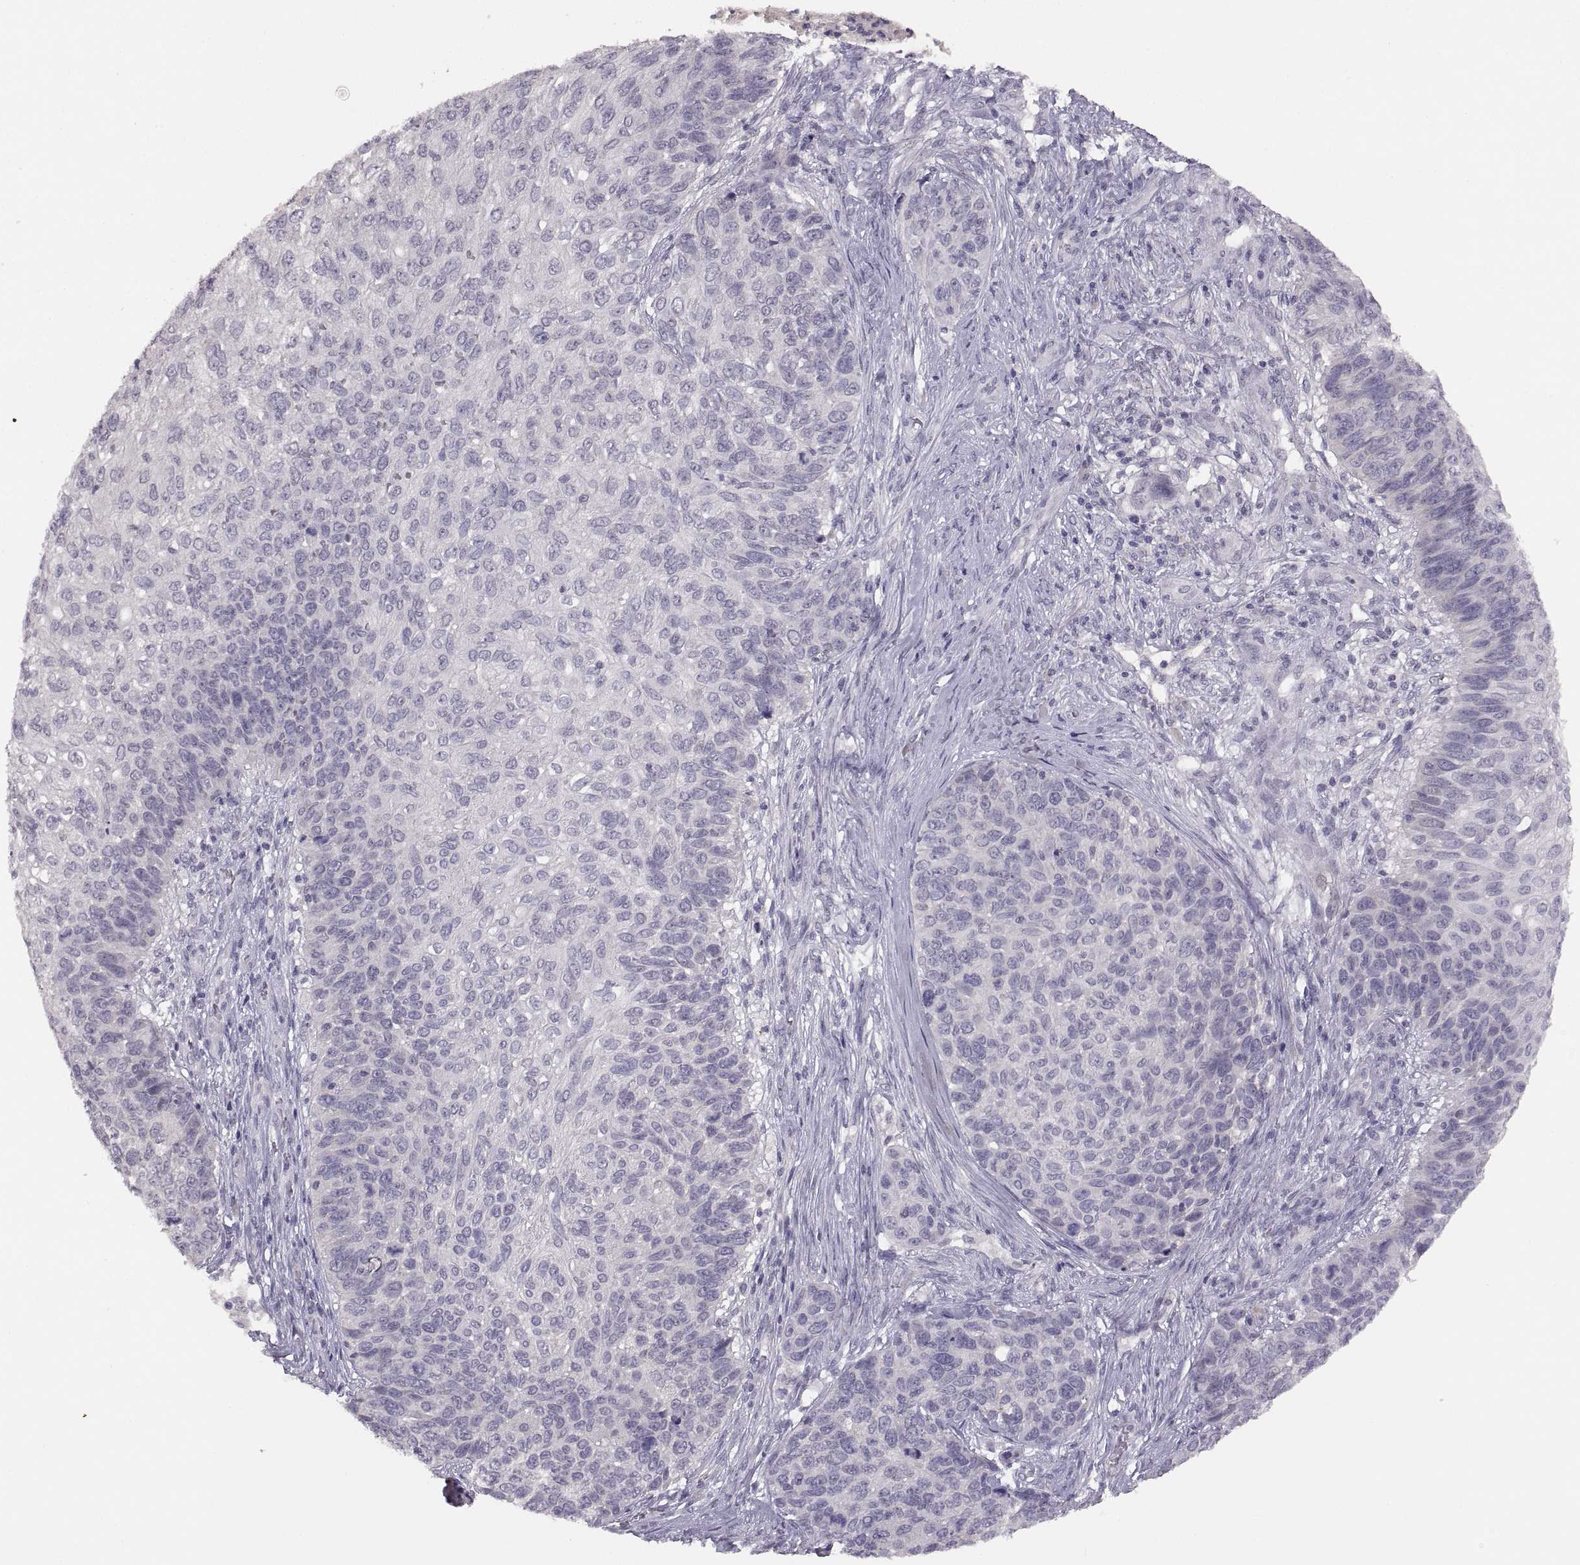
{"staining": {"intensity": "negative", "quantity": "none", "location": "none"}, "tissue": "skin cancer", "cell_type": "Tumor cells", "image_type": "cancer", "snomed": [{"axis": "morphology", "description": "Squamous cell carcinoma, NOS"}, {"axis": "topography", "description": "Skin"}], "caption": "Squamous cell carcinoma (skin) was stained to show a protein in brown. There is no significant positivity in tumor cells. (Immunohistochemistry, brightfield microscopy, high magnification).", "gene": "CDH2", "patient": {"sex": "male", "age": 92}}